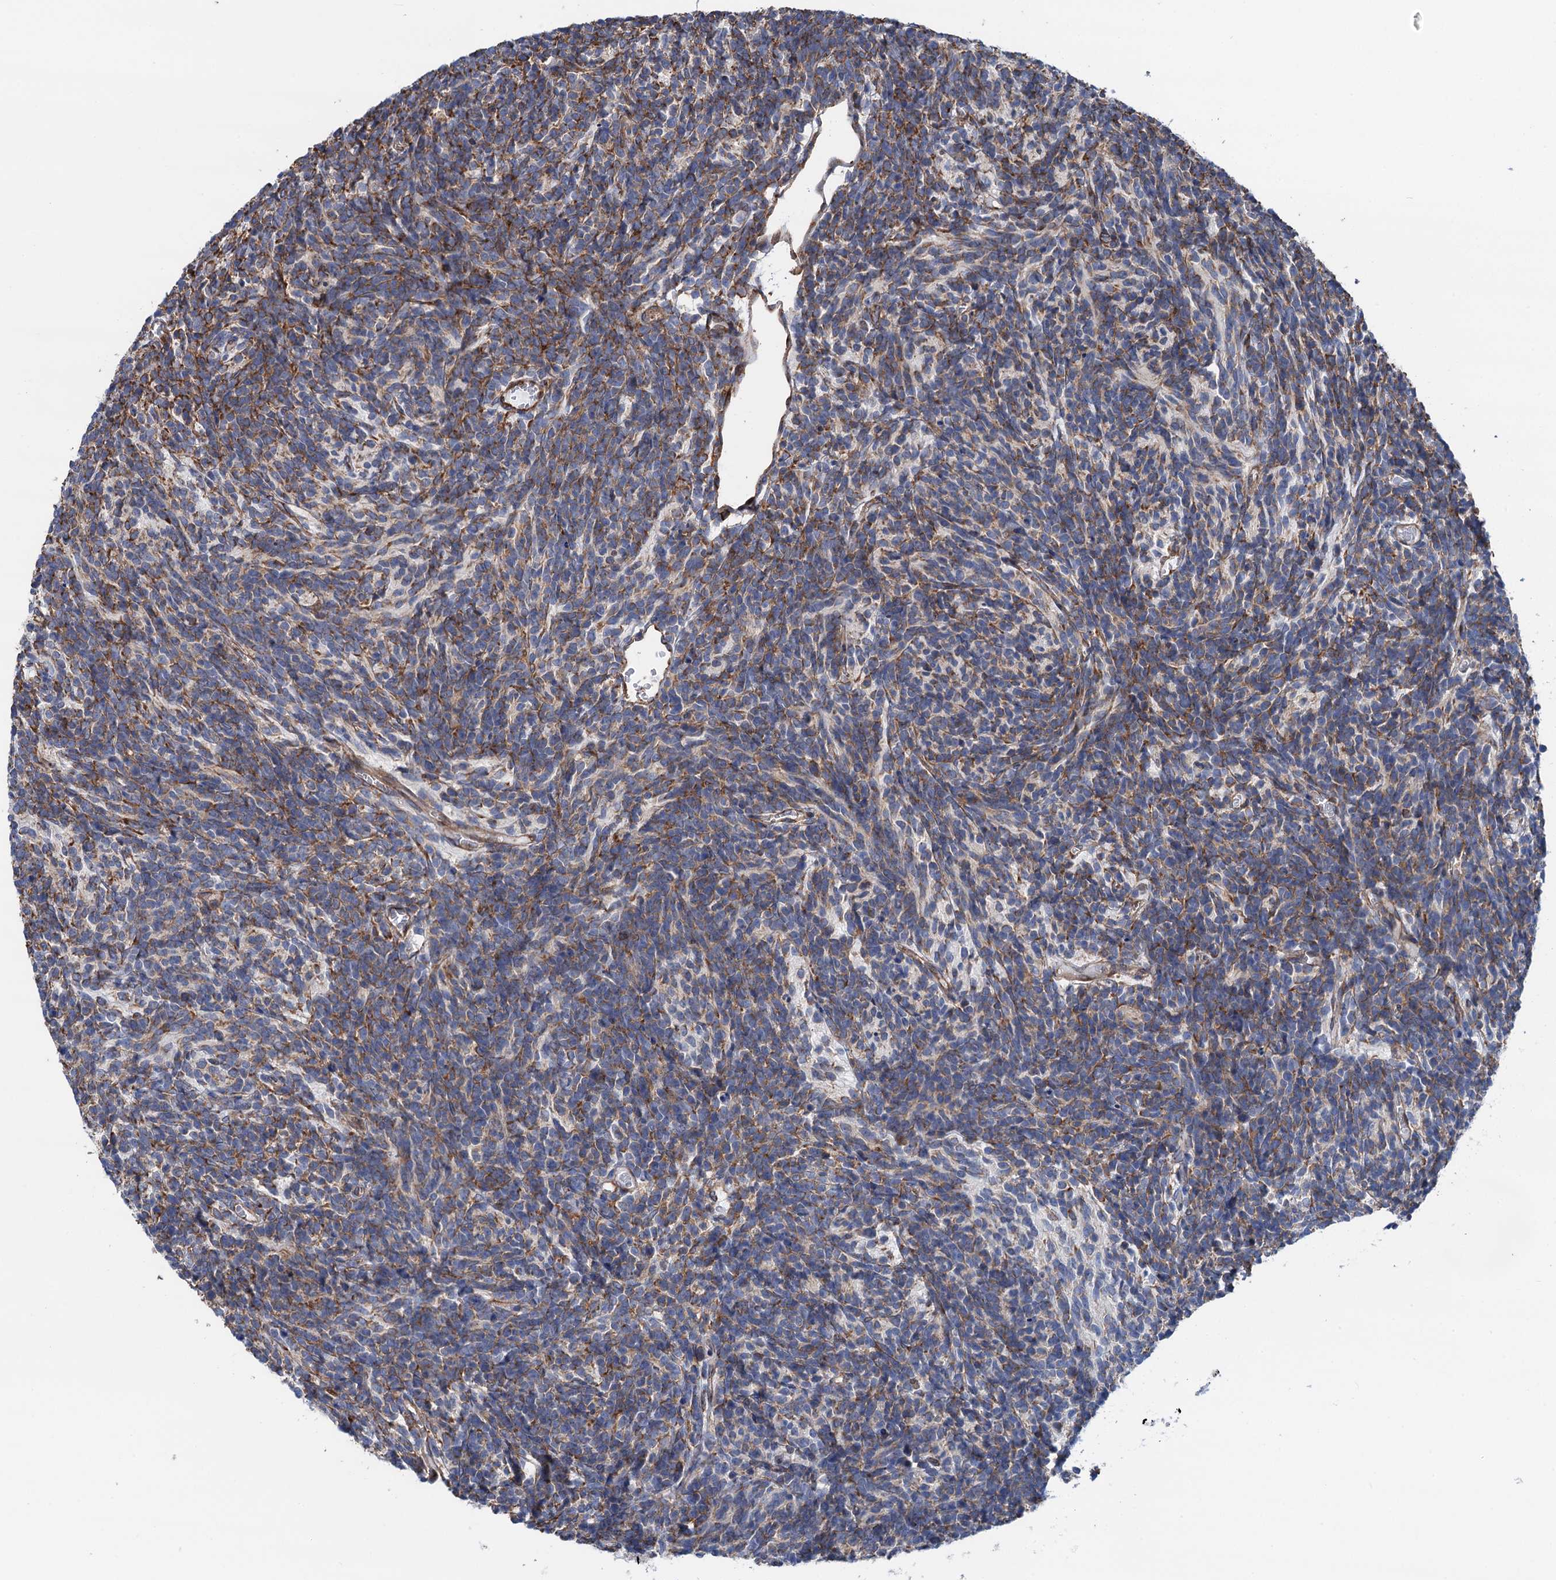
{"staining": {"intensity": "moderate", "quantity": "<25%", "location": "cytoplasmic/membranous"}, "tissue": "glioma", "cell_type": "Tumor cells", "image_type": "cancer", "snomed": [{"axis": "morphology", "description": "Glioma, malignant, Low grade"}, {"axis": "topography", "description": "Brain"}], "caption": "This is an image of IHC staining of glioma, which shows moderate staining in the cytoplasmic/membranous of tumor cells.", "gene": "SLC12A7", "patient": {"sex": "female", "age": 1}}